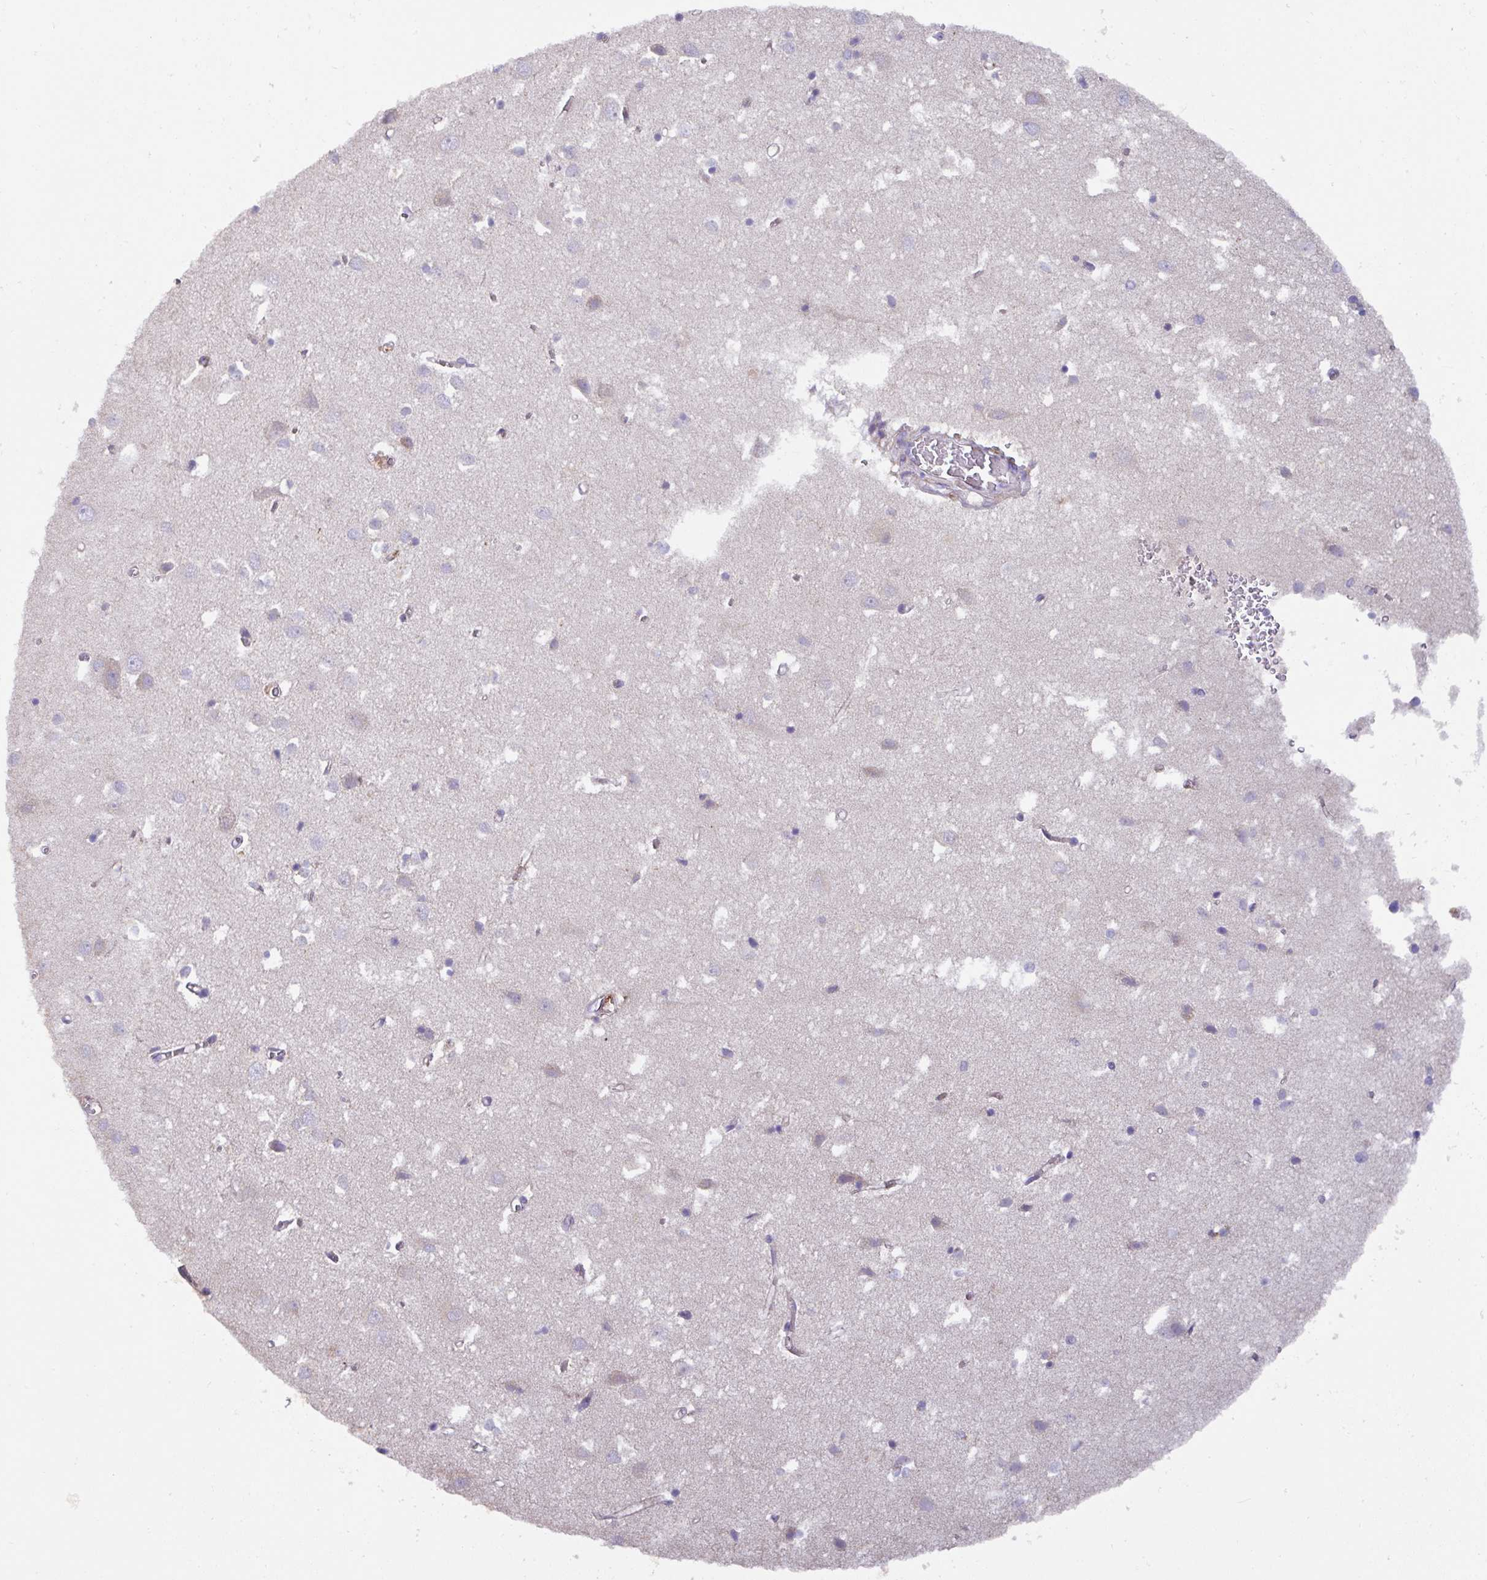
{"staining": {"intensity": "negative", "quantity": "none", "location": "none"}, "tissue": "cerebral cortex", "cell_type": "Endothelial cells", "image_type": "normal", "snomed": [{"axis": "morphology", "description": "Normal tissue, NOS"}, {"axis": "topography", "description": "Cerebral cortex"}], "caption": "Cerebral cortex stained for a protein using IHC shows no positivity endothelial cells.", "gene": "CRISP3", "patient": {"sex": "male", "age": 70}}